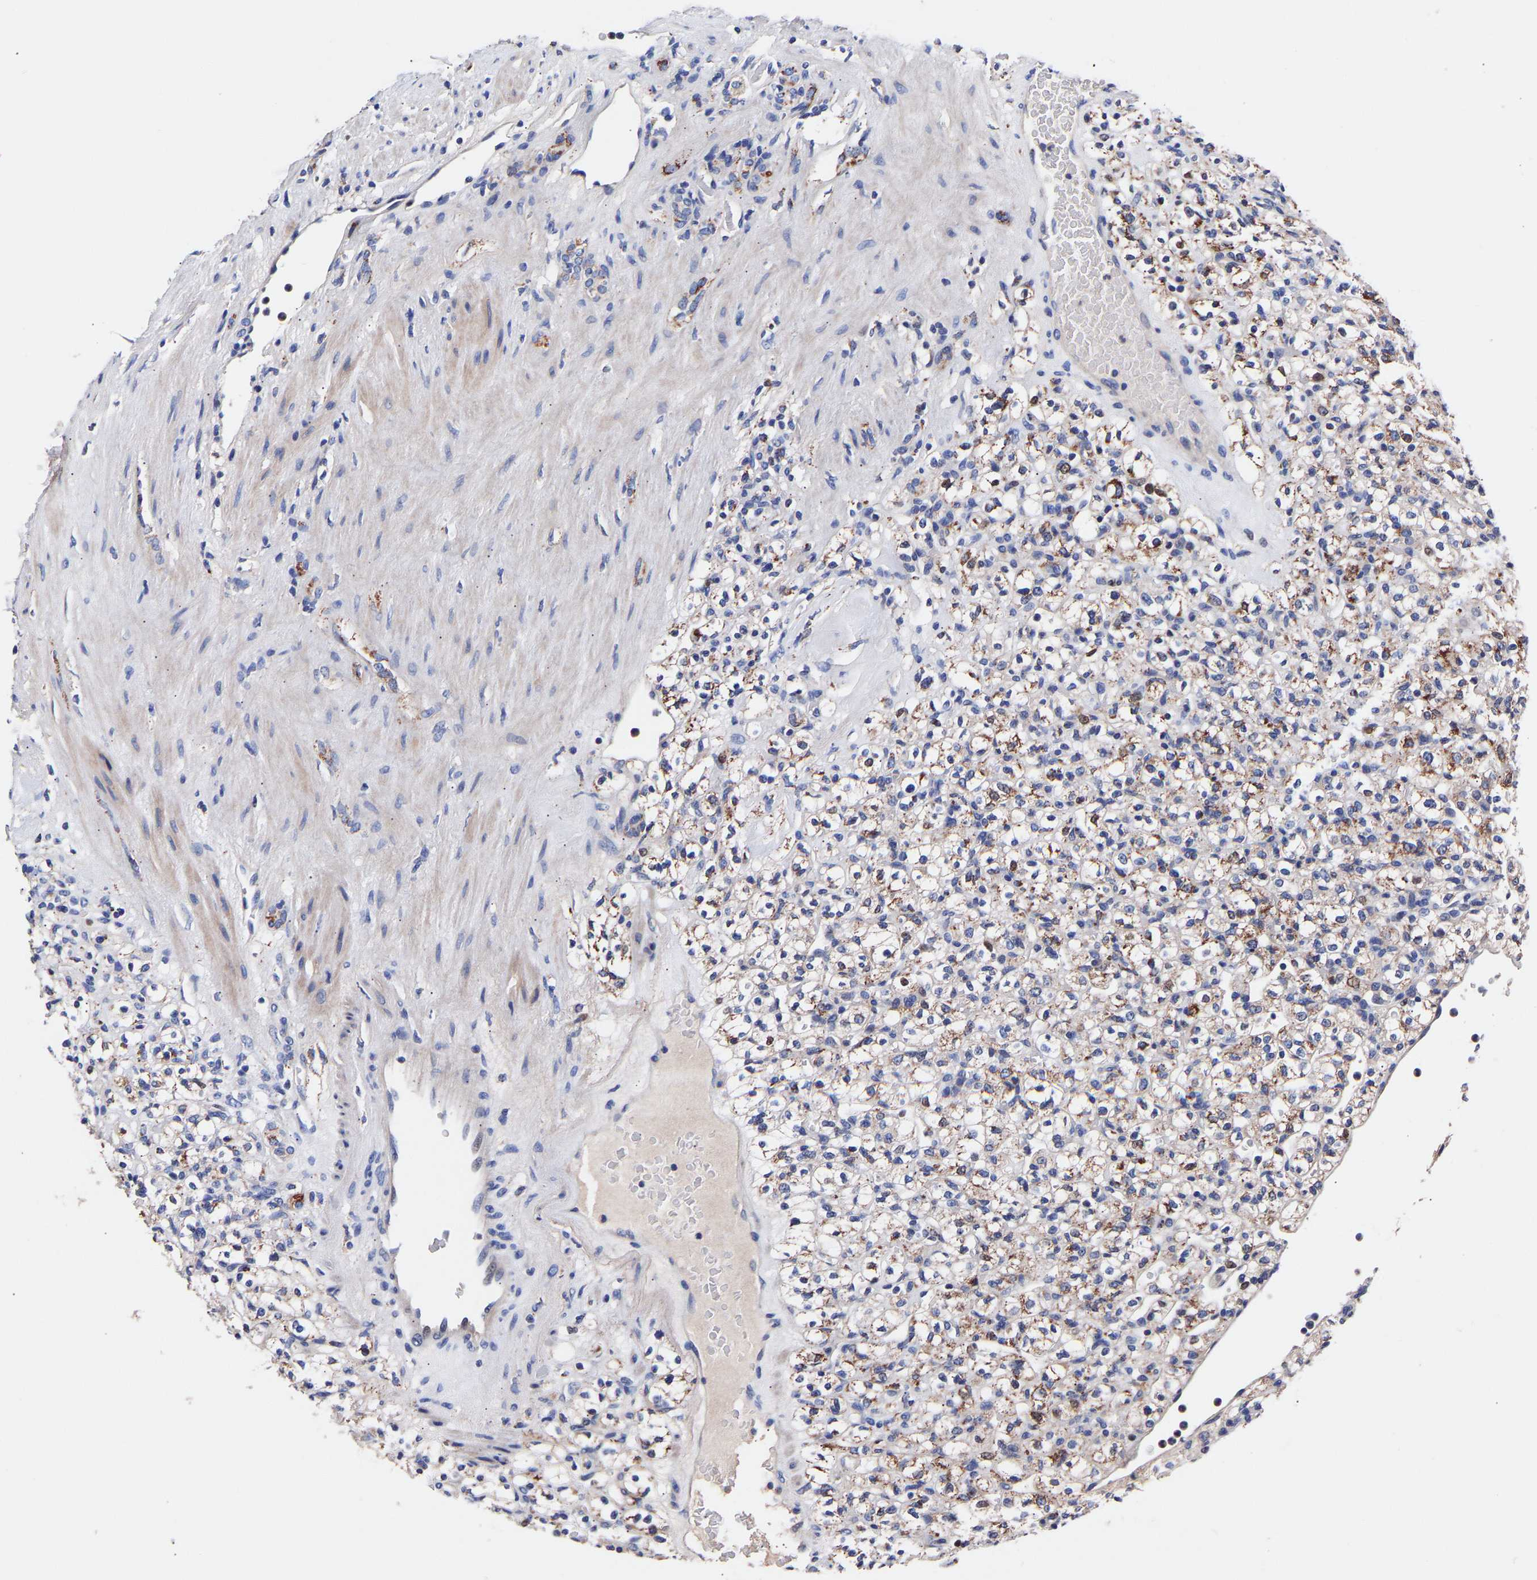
{"staining": {"intensity": "weak", "quantity": ">75%", "location": "cytoplasmic/membranous"}, "tissue": "renal cancer", "cell_type": "Tumor cells", "image_type": "cancer", "snomed": [{"axis": "morphology", "description": "Normal tissue, NOS"}, {"axis": "morphology", "description": "Adenocarcinoma, NOS"}, {"axis": "topography", "description": "Kidney"}], "caption": "High-magnification brightfield microscopy of renal cancer (adenocarcinoma) stained with DAB (brown) and counterstained with hematoxylin (blue). tumor cells exhibit weak cytoplasmic/membranous expression is identified in about>75% of cells. Immunohistochemistry stains the protein of interest in brown and the nuclei are stained blue.", "gene": "SEM1", "patient": {"sex": "female", "age": 72}}